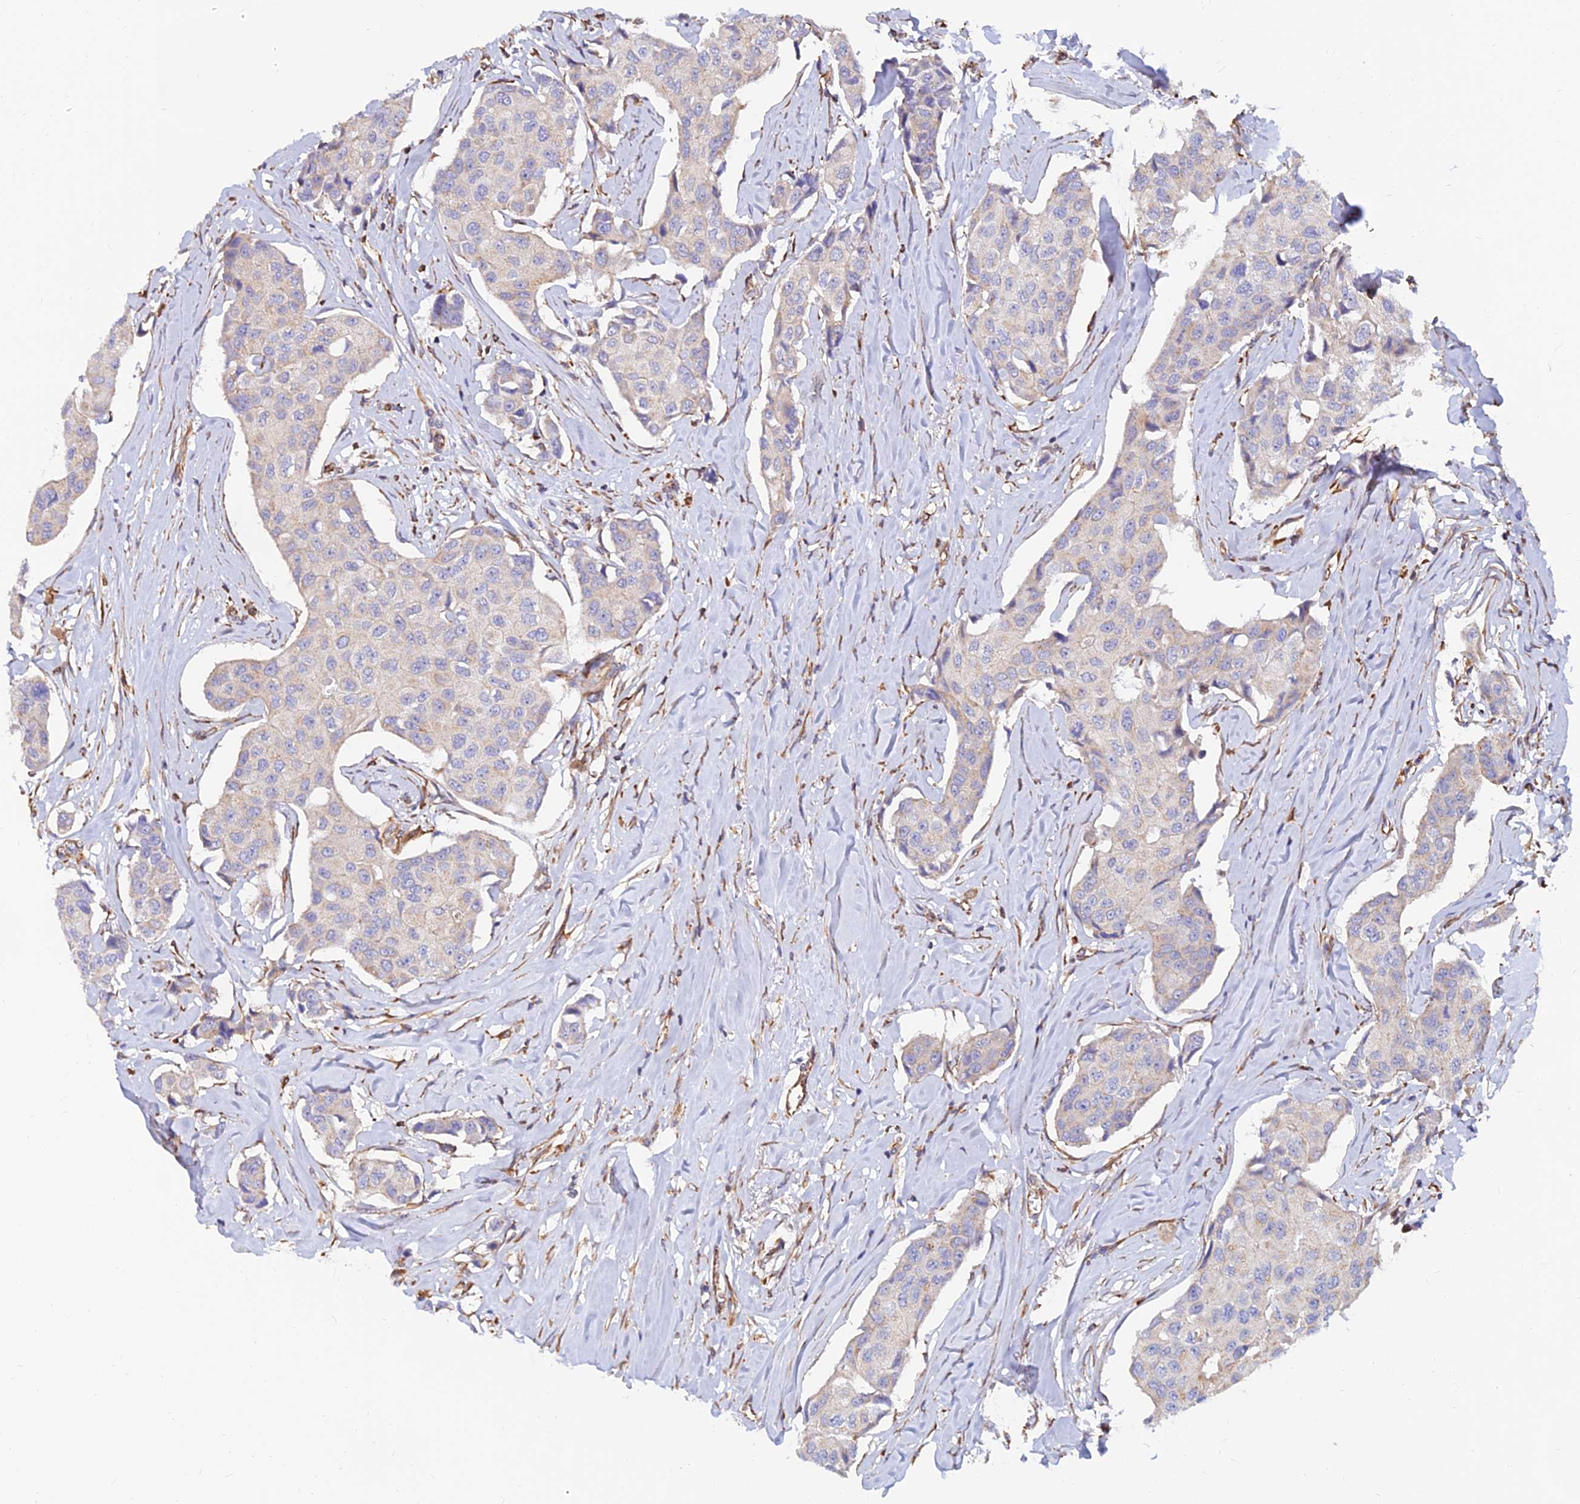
{"staining": {"intensity": "negative", "quantity": "none", "location": "none"}, "tissue": "breast cancer", "cell_type": "Tumor cells", "image_type": "cancer", "snomed": [{"axis": "morphology", "description": "Duct carcinoma"}, {"axis": "topography", "description": "Breast"}], "caption": "Tumor cells show no significant protein expression in infiltrating ductal carcinoma (breast).", "gene": "CDK18", "patient": {"sex": "female", "age": 80}}